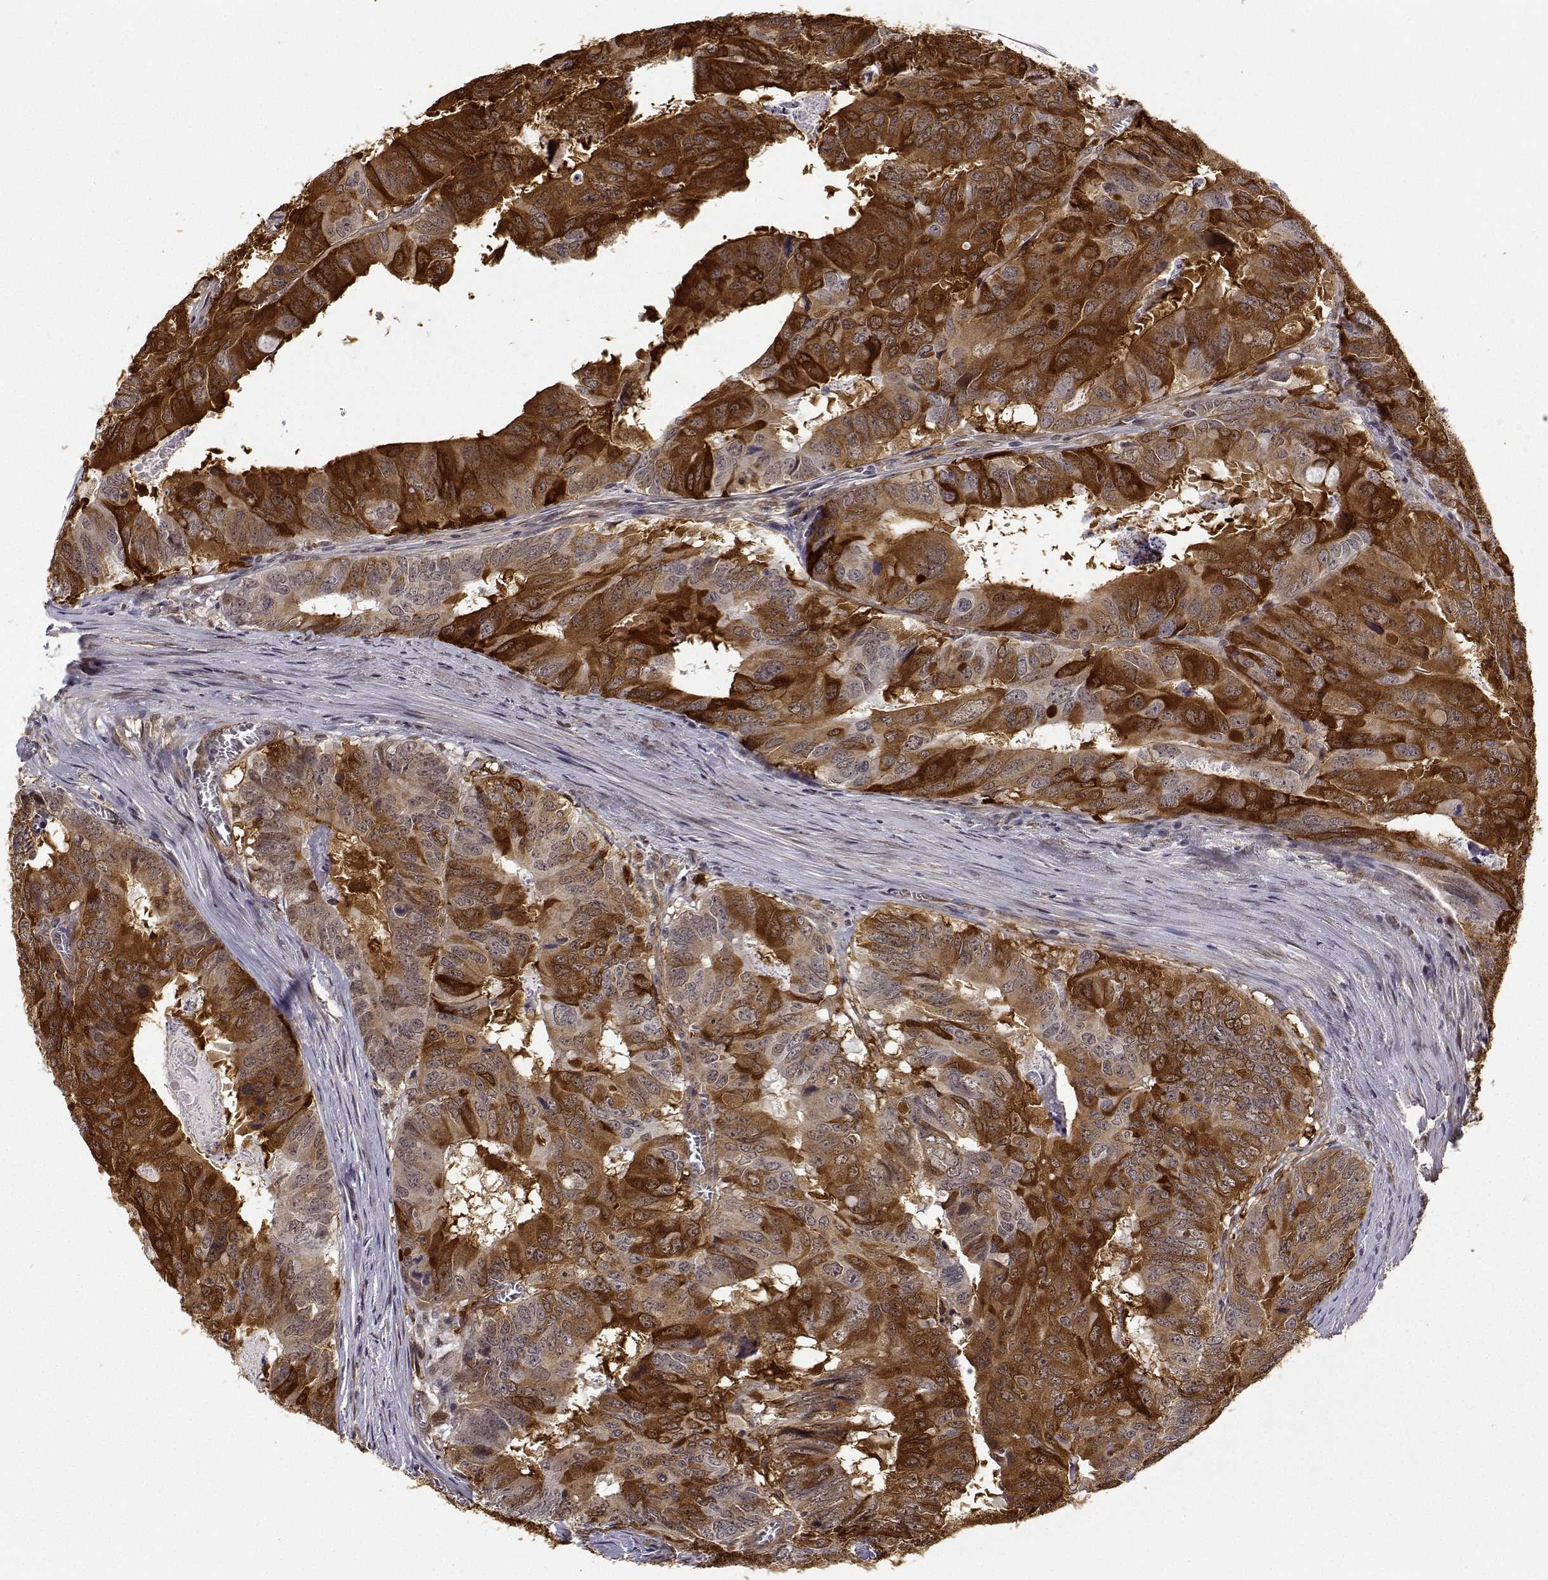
{"staining": {"intensity": "strong", "quantity": "25%-75%", "location": "cytoplasmic/membranous"}, "tissue": "colorectal cancer", "cell_type": "Tumor cells", "image_type": "cancer", "snomed": [{"axis": "morphology", "description": "Adenocarcinoma, NOS"}, {"axis": "topography", "description": "Colon"}], "caption": "An image showing strong cytoplasmic/membranous staining in about 25%-75% of tumor cells in colorectal cancer, as visualized by brown immunohistochemical staining.", "gene": "PHGDH", "patient": {"sex": "male", "age": 79}}